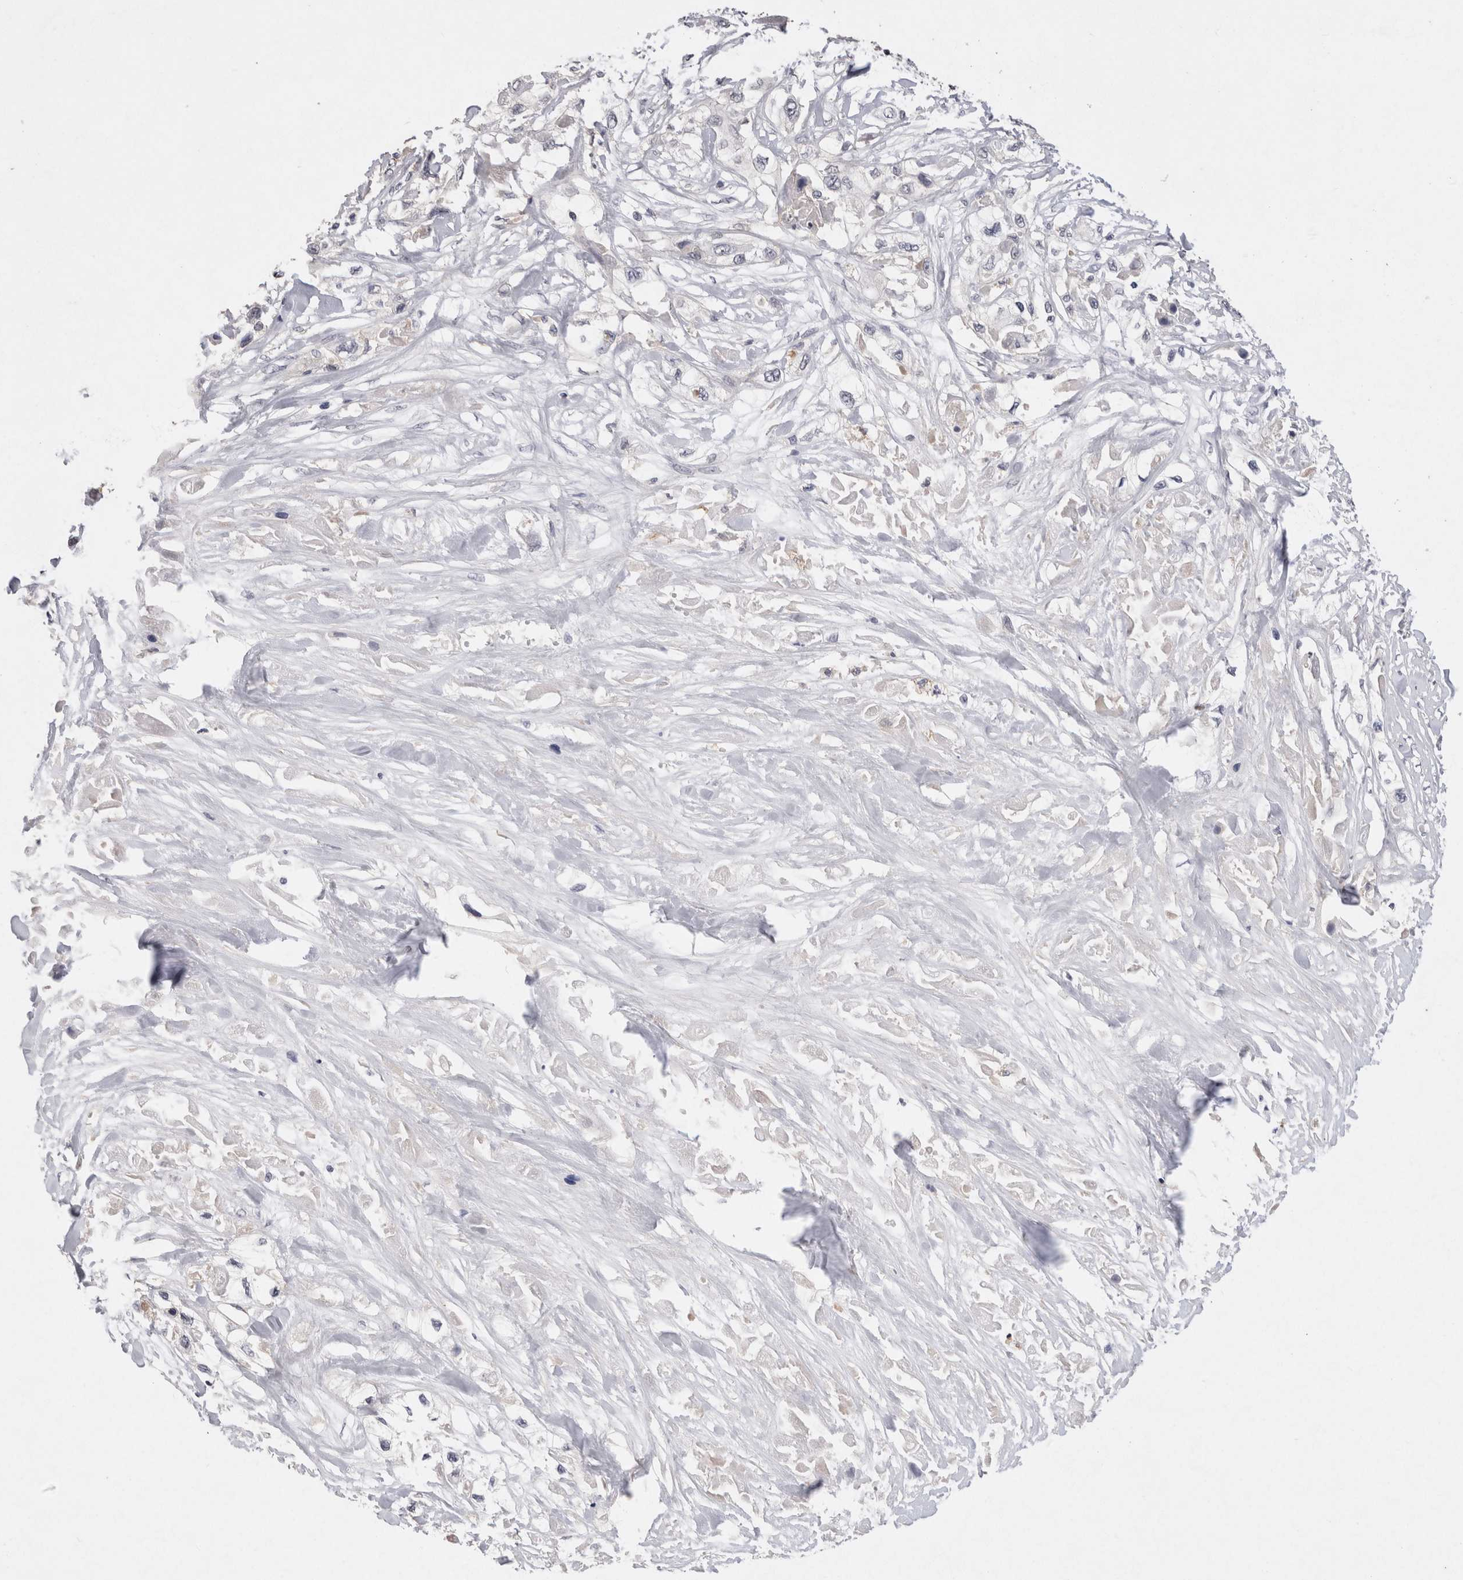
{"staining": {"intensity": "negative", "quantity": "none", "location": "none"}, "tissue": "pancreatic cancer", "cell_type": "Tumor cells", "image_type": "cancer", "snomed": [{"axis": "morphology", "description": "Adenocarcinoma, NOS"}, {"axis": "topography", "description": "Pancreas"}], "caption": "Human pancreatic adenocarcinoma stained for a protein using immunohistochemistry reveals no expression in tumor cells.", "gene": "VSIG4", "patient": {"sex": "female", "age": 70}}